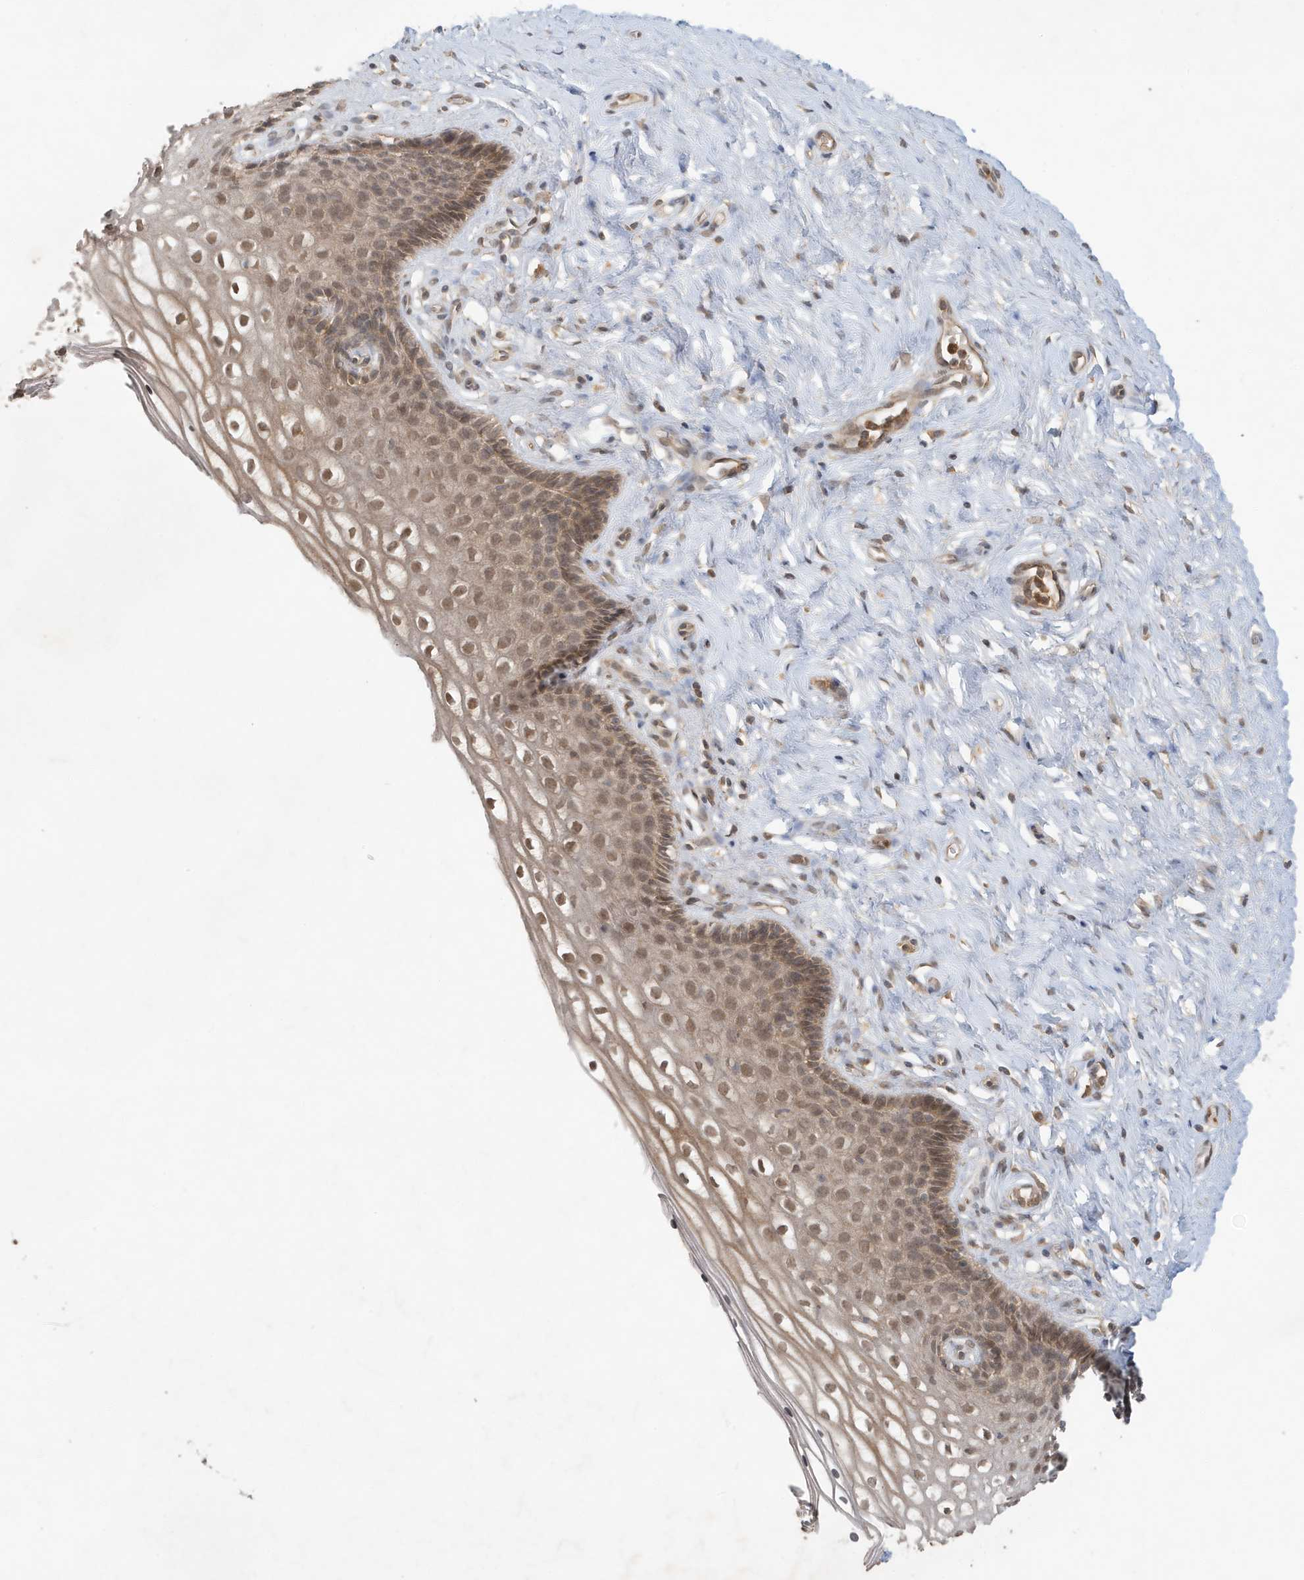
{"staining": {"intensity": "moderate", "quantity": ">75%", "location": "cytoplasmic/membranous,nuclear"}, "tissue": "cervix", "cell_type": "Glandular cells", "image_type": "normal", "snomed": [{"axis": "morphology", "description": "Normal tissue, NOS"}, {"axis": "topography", "description": "Cervix"}], "caption": "This is a photomicrograph of immunohistochemistry staining of unremarkable cervix, which shows moderate expression in the cytoplasmic/membranous,nuclear of glandular cells.", "gene": "ABCB9", "patient": {"sex": "female", "age": 33}}